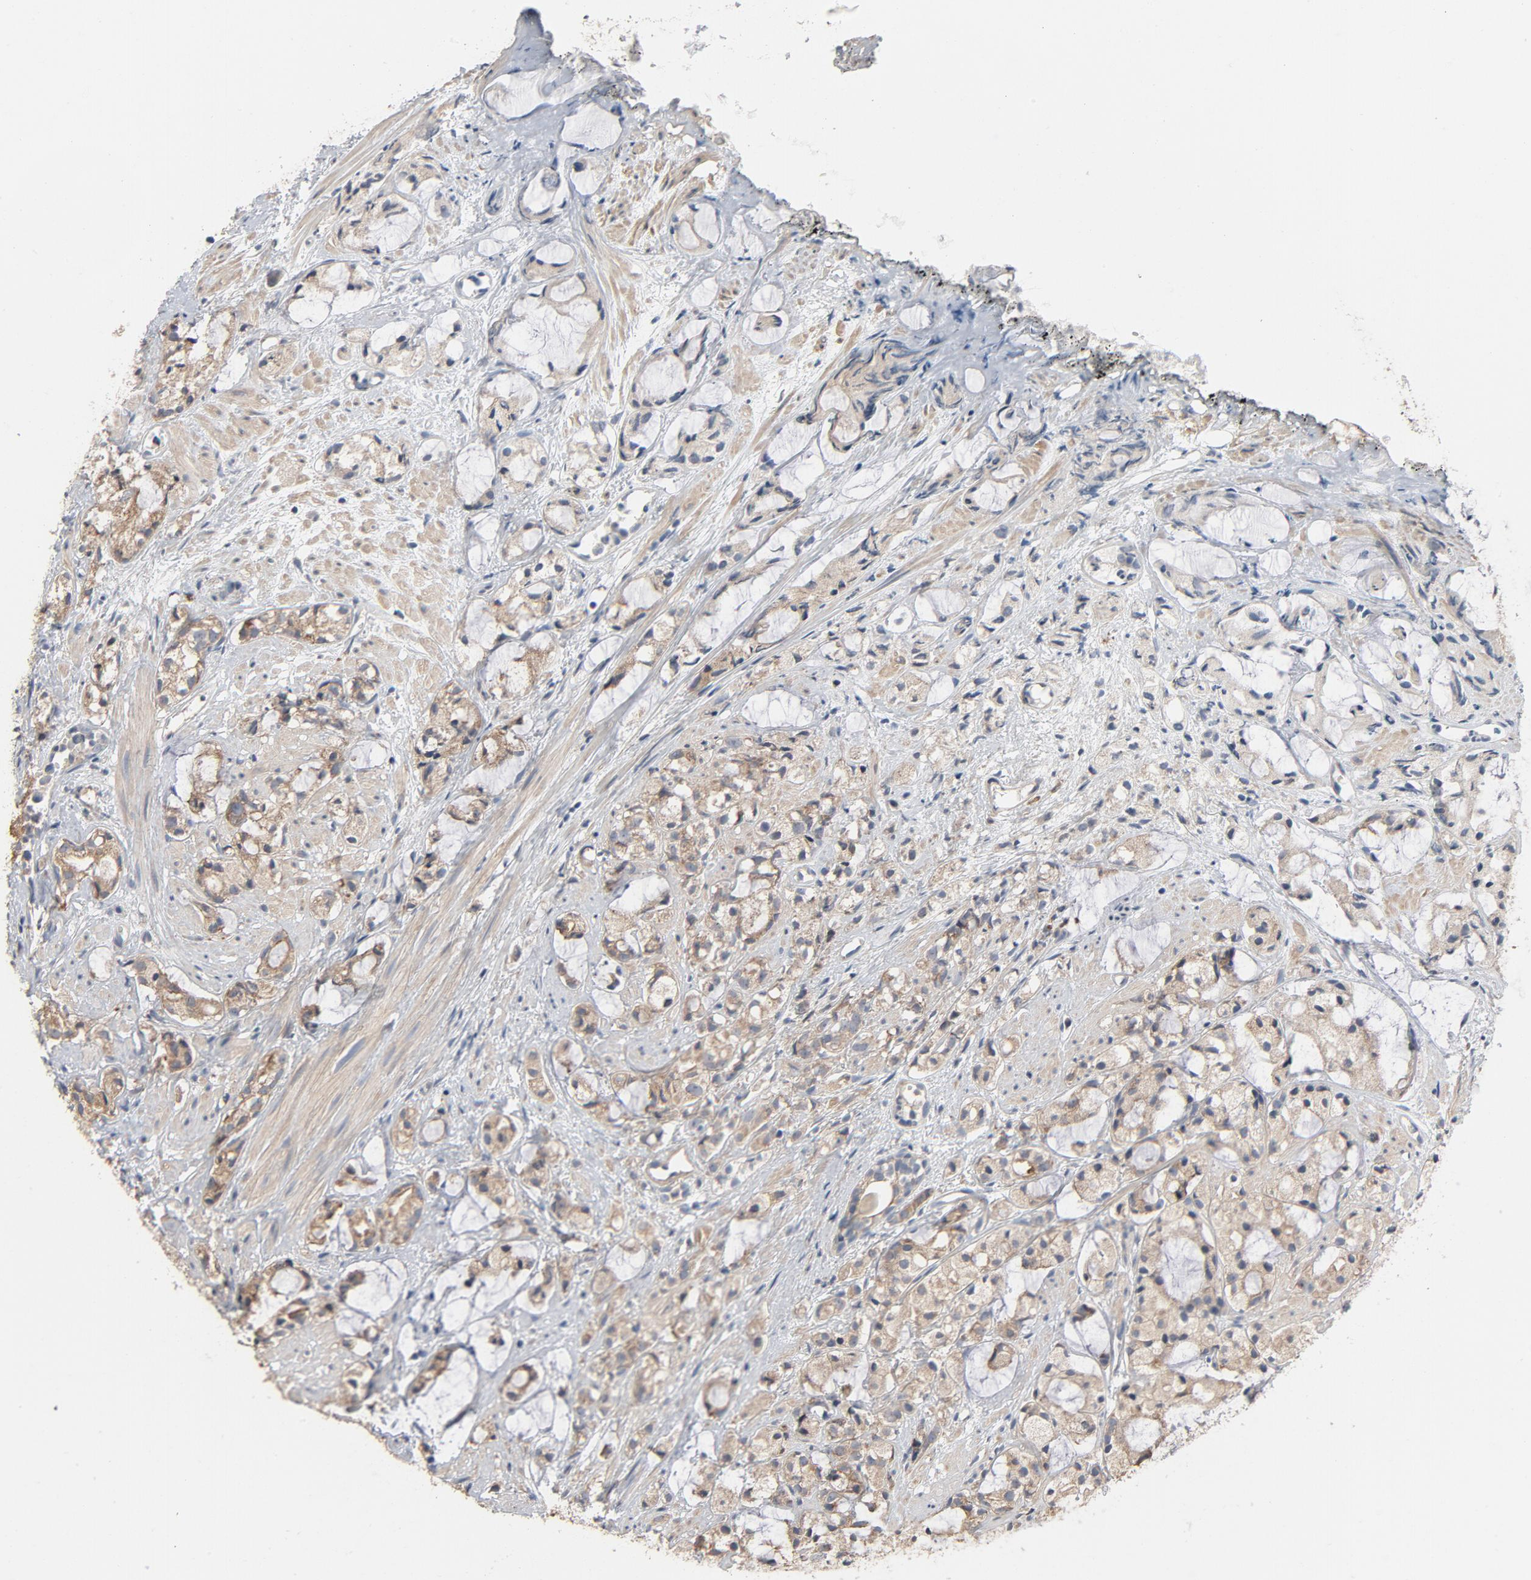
{"staining": {"intensity": "moderate", "quantity": ">75%", "location": "cytoplasmic/membranous"}, "tissue": "prostate cancer", "cell_type": "Tumor cells", "image_type": "cancer", "snomed": [{"axis": "morphology", "description": "Adenocarcinoma, High grade"}, {"axis": "topography", "description": "Prostate"}], "caption": "A photomicrograph showing moderate cytoplasmic/membranous staining in about >75% of tumor cells in high-grade adenocarcinoma (prostate), as visualized by brown immunohistochemical staining.", "gene": "TLR4", "patient": {"sex": "male", "age": 85}}